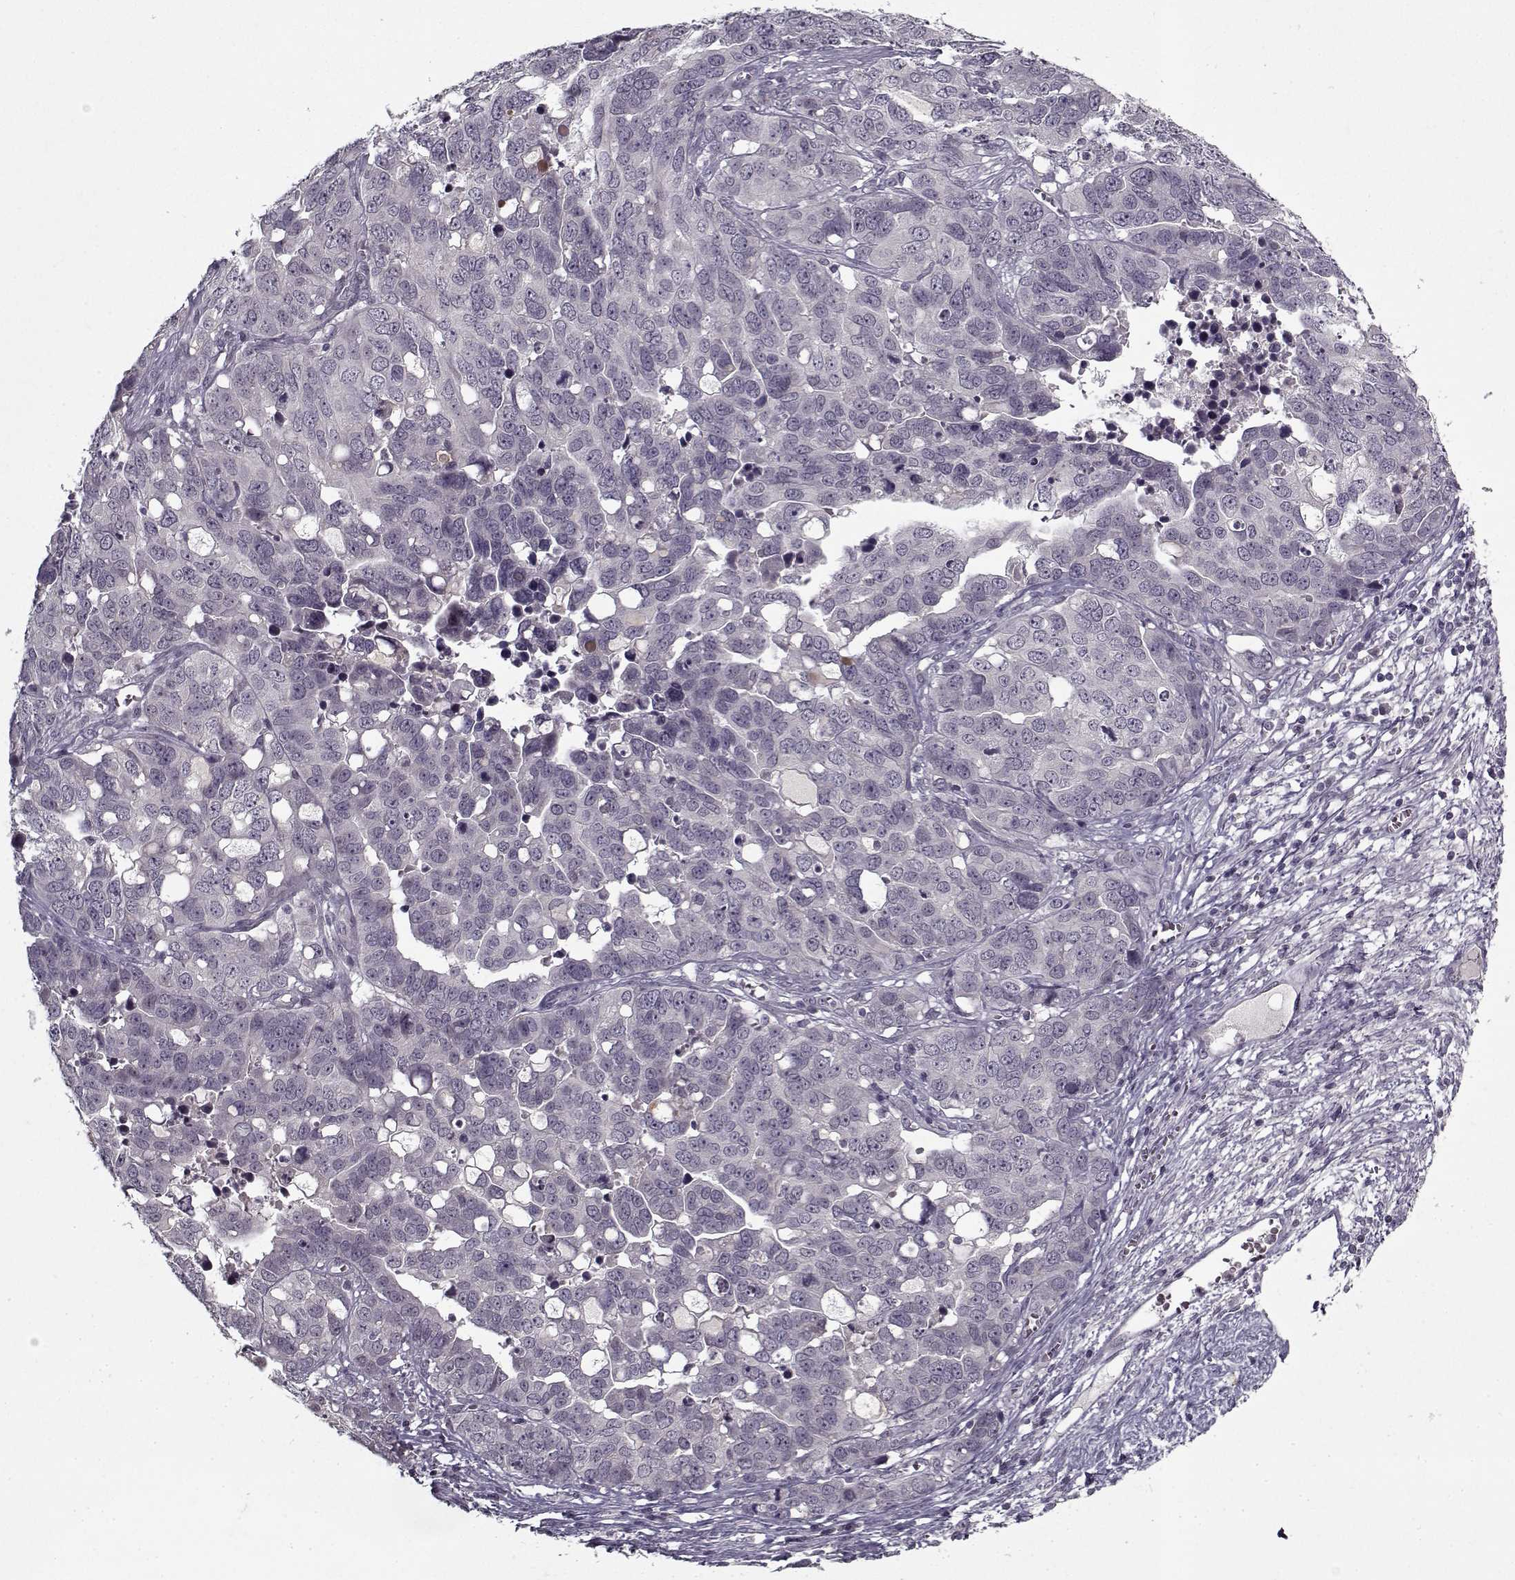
{"staining": {"intensity": "negative", "quantity": "none", "location": "none"}, "tissue": "ovarian cancer", "cell_type": "Tumor cells", "image_type": "cancer", "snomed": [{"axis": "morphology", "description": "Carcinoma, endometroid"}, {"axis": "topography", "description": "Ovary"}], "caption": "There is no significant staining in tumor cells of endometroid carcinoma (ovarian).", "gene": "LAMA2", "patient": {"sex": "female", "age": 78}}